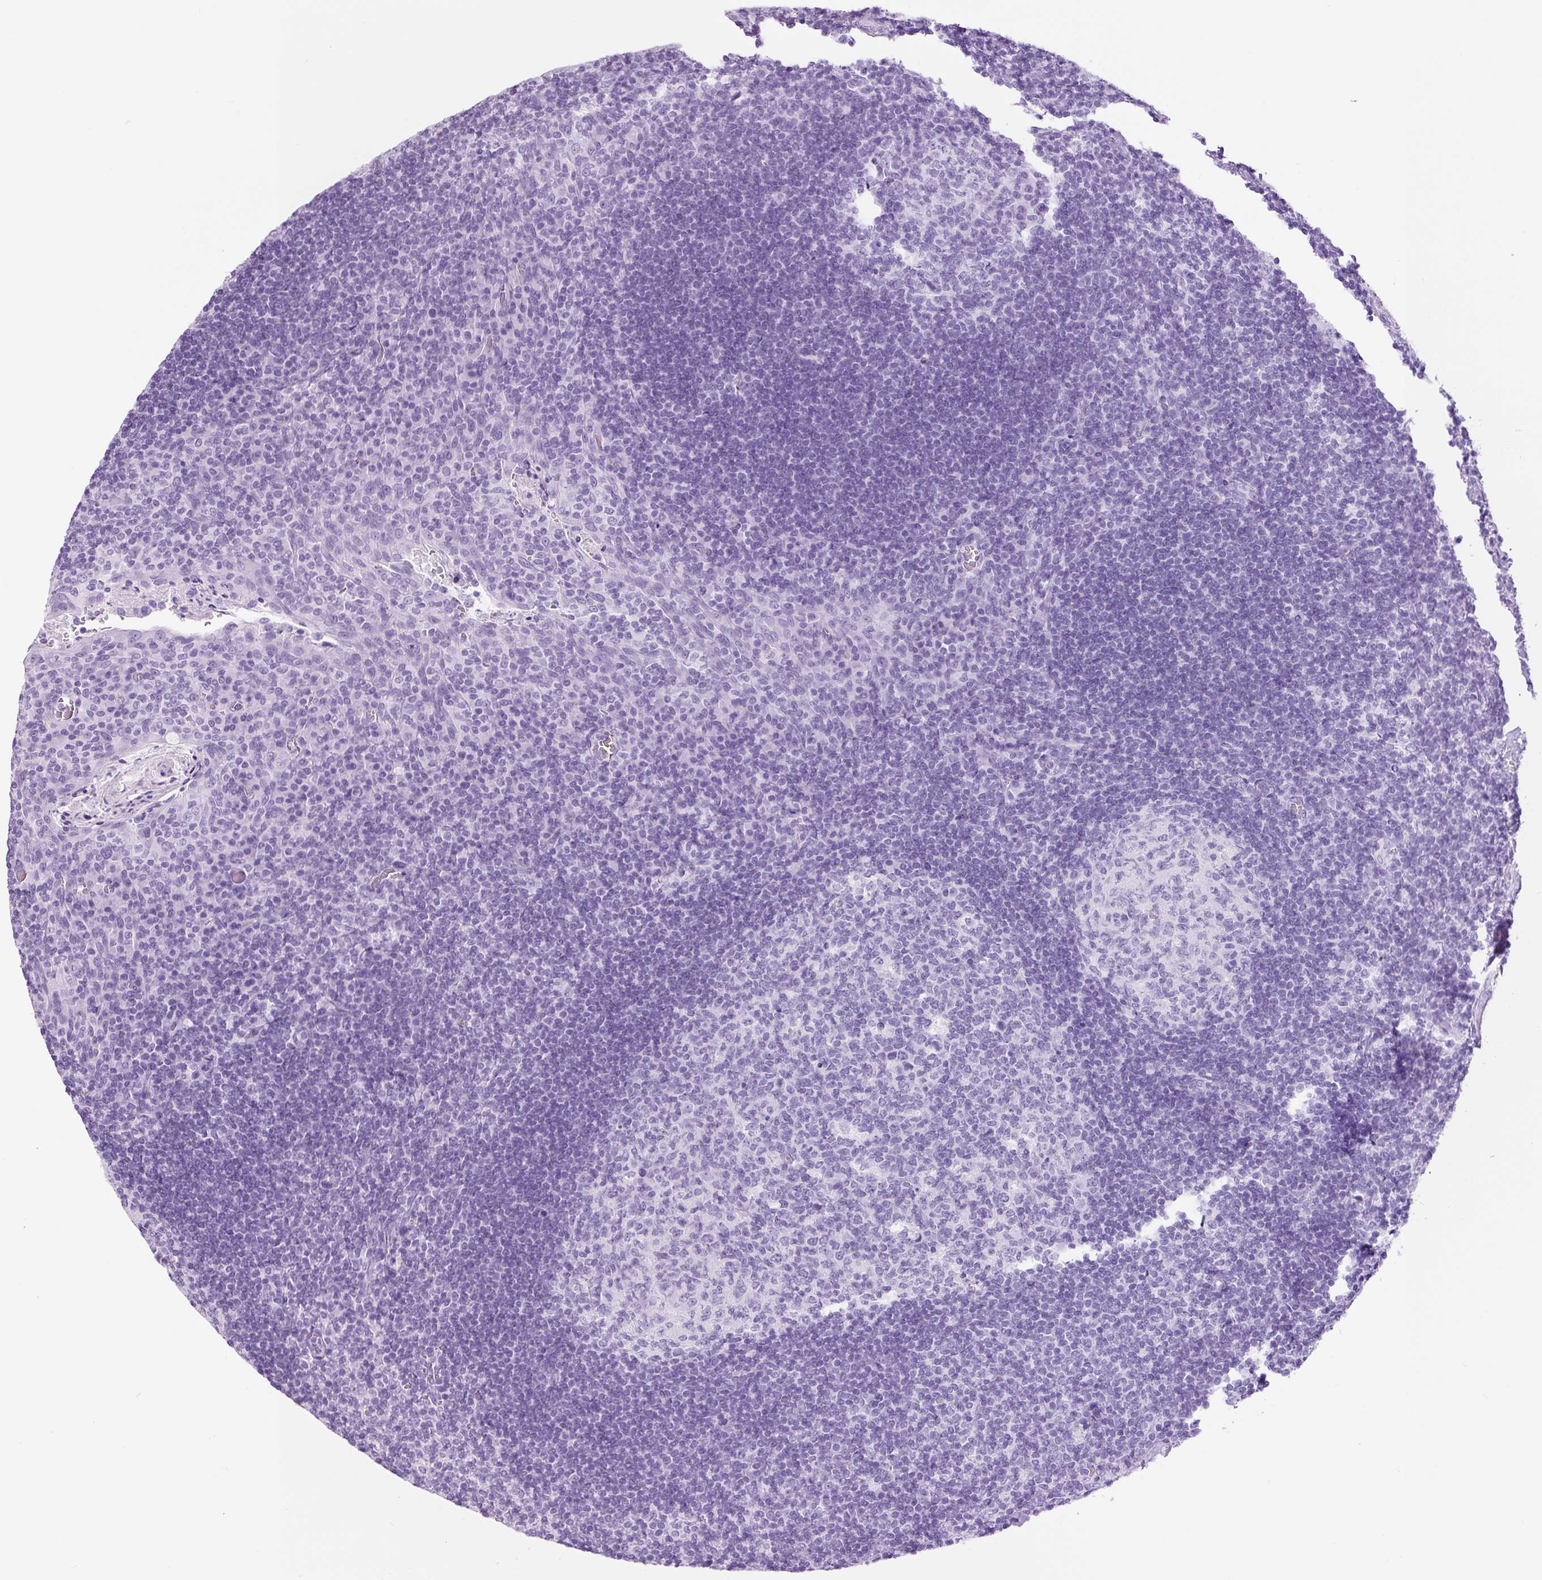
{"staining": {"intensity": "negative", "quantity": "none", "location": "none"}, "tissue": "tonsil", "cell_type": "Germinal center cells", "image_type": "normal", "snomed": [{"axis": "morphology", "description": "Normal tissue, NOS"}, {"axis": "topography", "description": "Tonsil"}], "caption": "The image exhibits no significant expression in germinal center cells of tonsil. (DAB (3,3'-diaminobenzidine) immunohistochemistry, high magnification).", "gene": "ADSS1", "patient": {"sex": "male", "age": 17}}